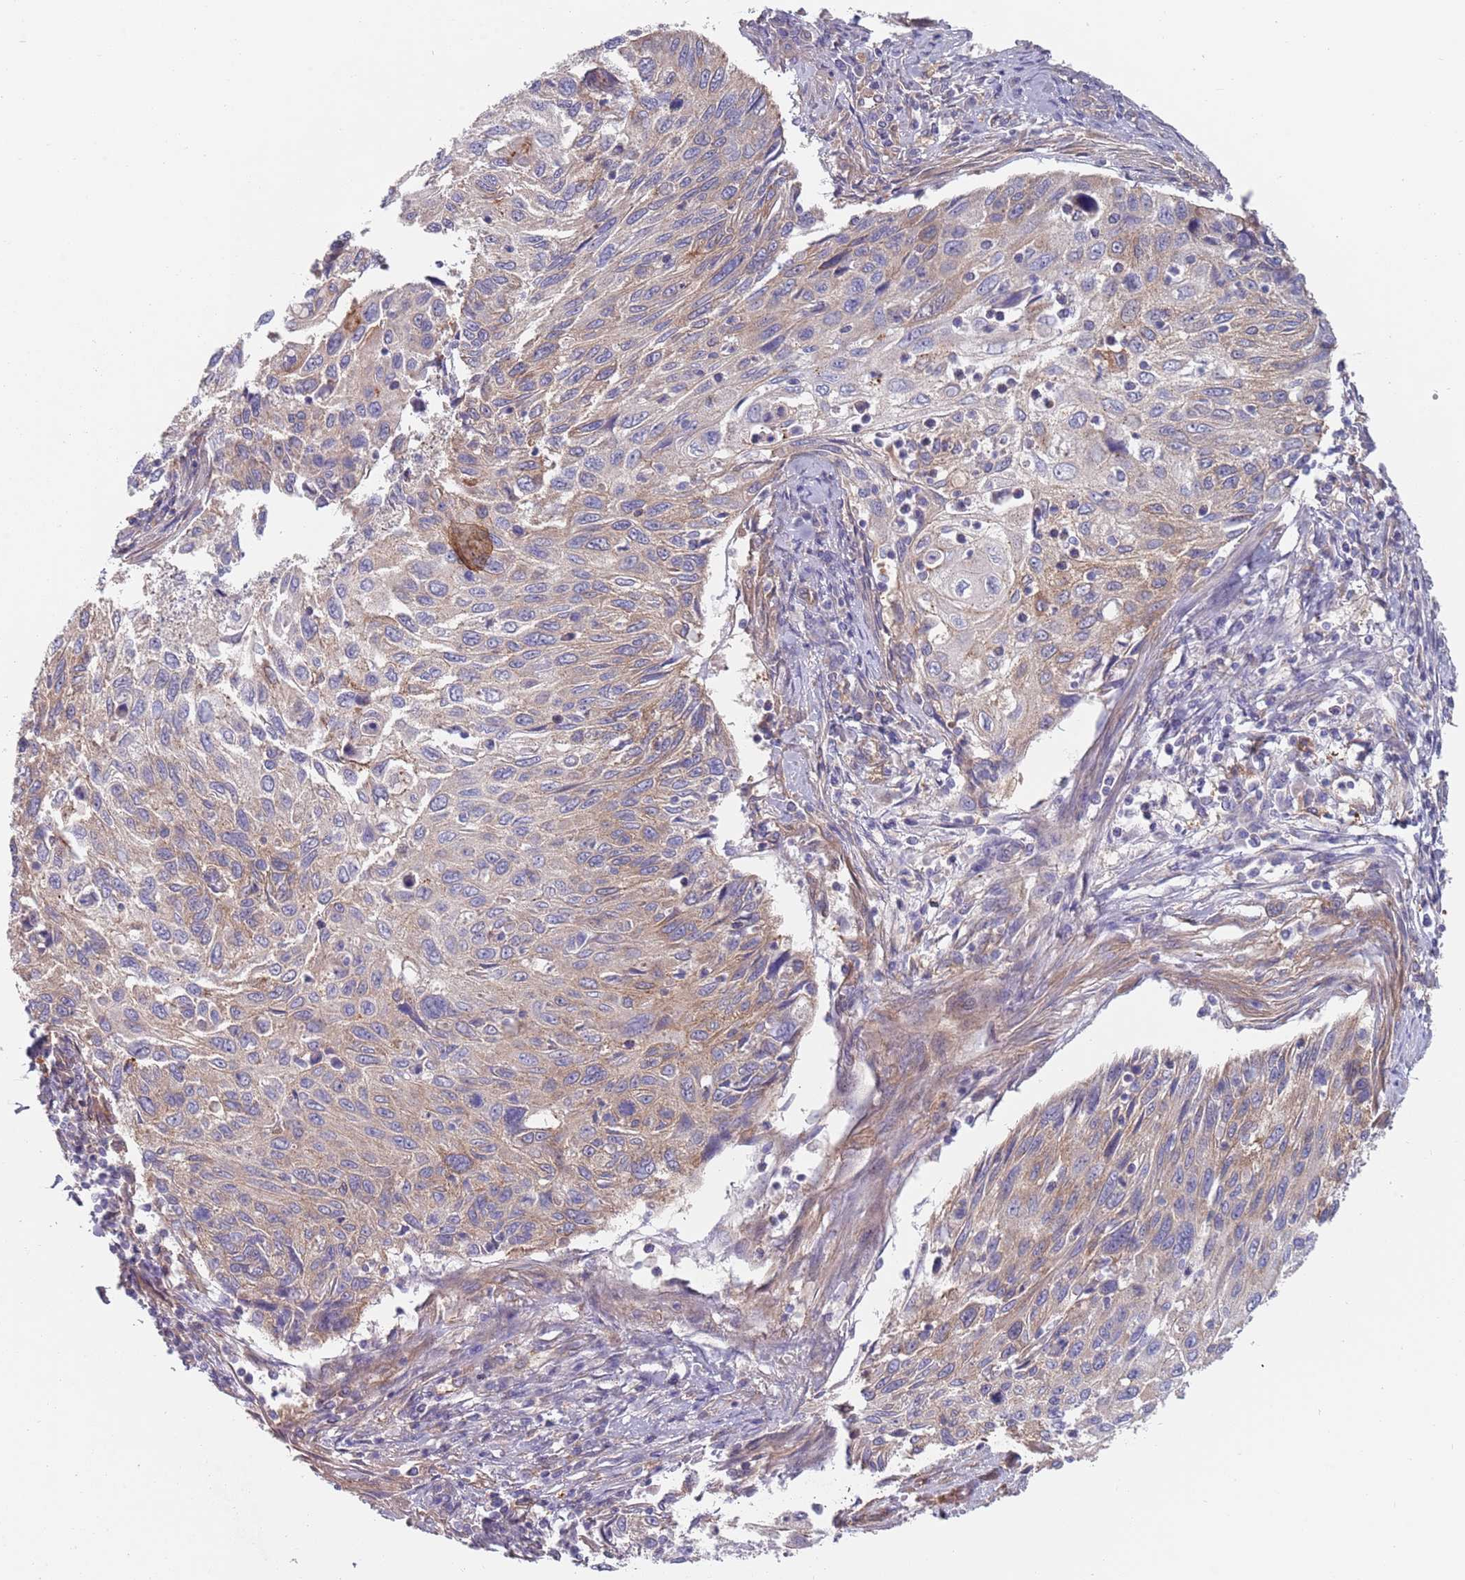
{"staining": {"intensity": "moderate", "quantity": "<25%", "location": "cytoplasmic/membranous"}, "tissue": "cervical cancer", "cell_type": "Tumor cells", "image_type": "cancer", "snomed": [{"axis": "morphology", "description": "Squamous cell carcinoma, NOS"}, {"axis": "topography", "description": "Cervix"}], "caption": "Immunohistochemistry (DAB) staining of human cervical squamous cell carcinoma exhibits moderate cytoplasmic/membranous protein staining in approximately <25% of tumor cells.", "gene": "APPL2", "patient": {"sex": "female", "age": 70}}